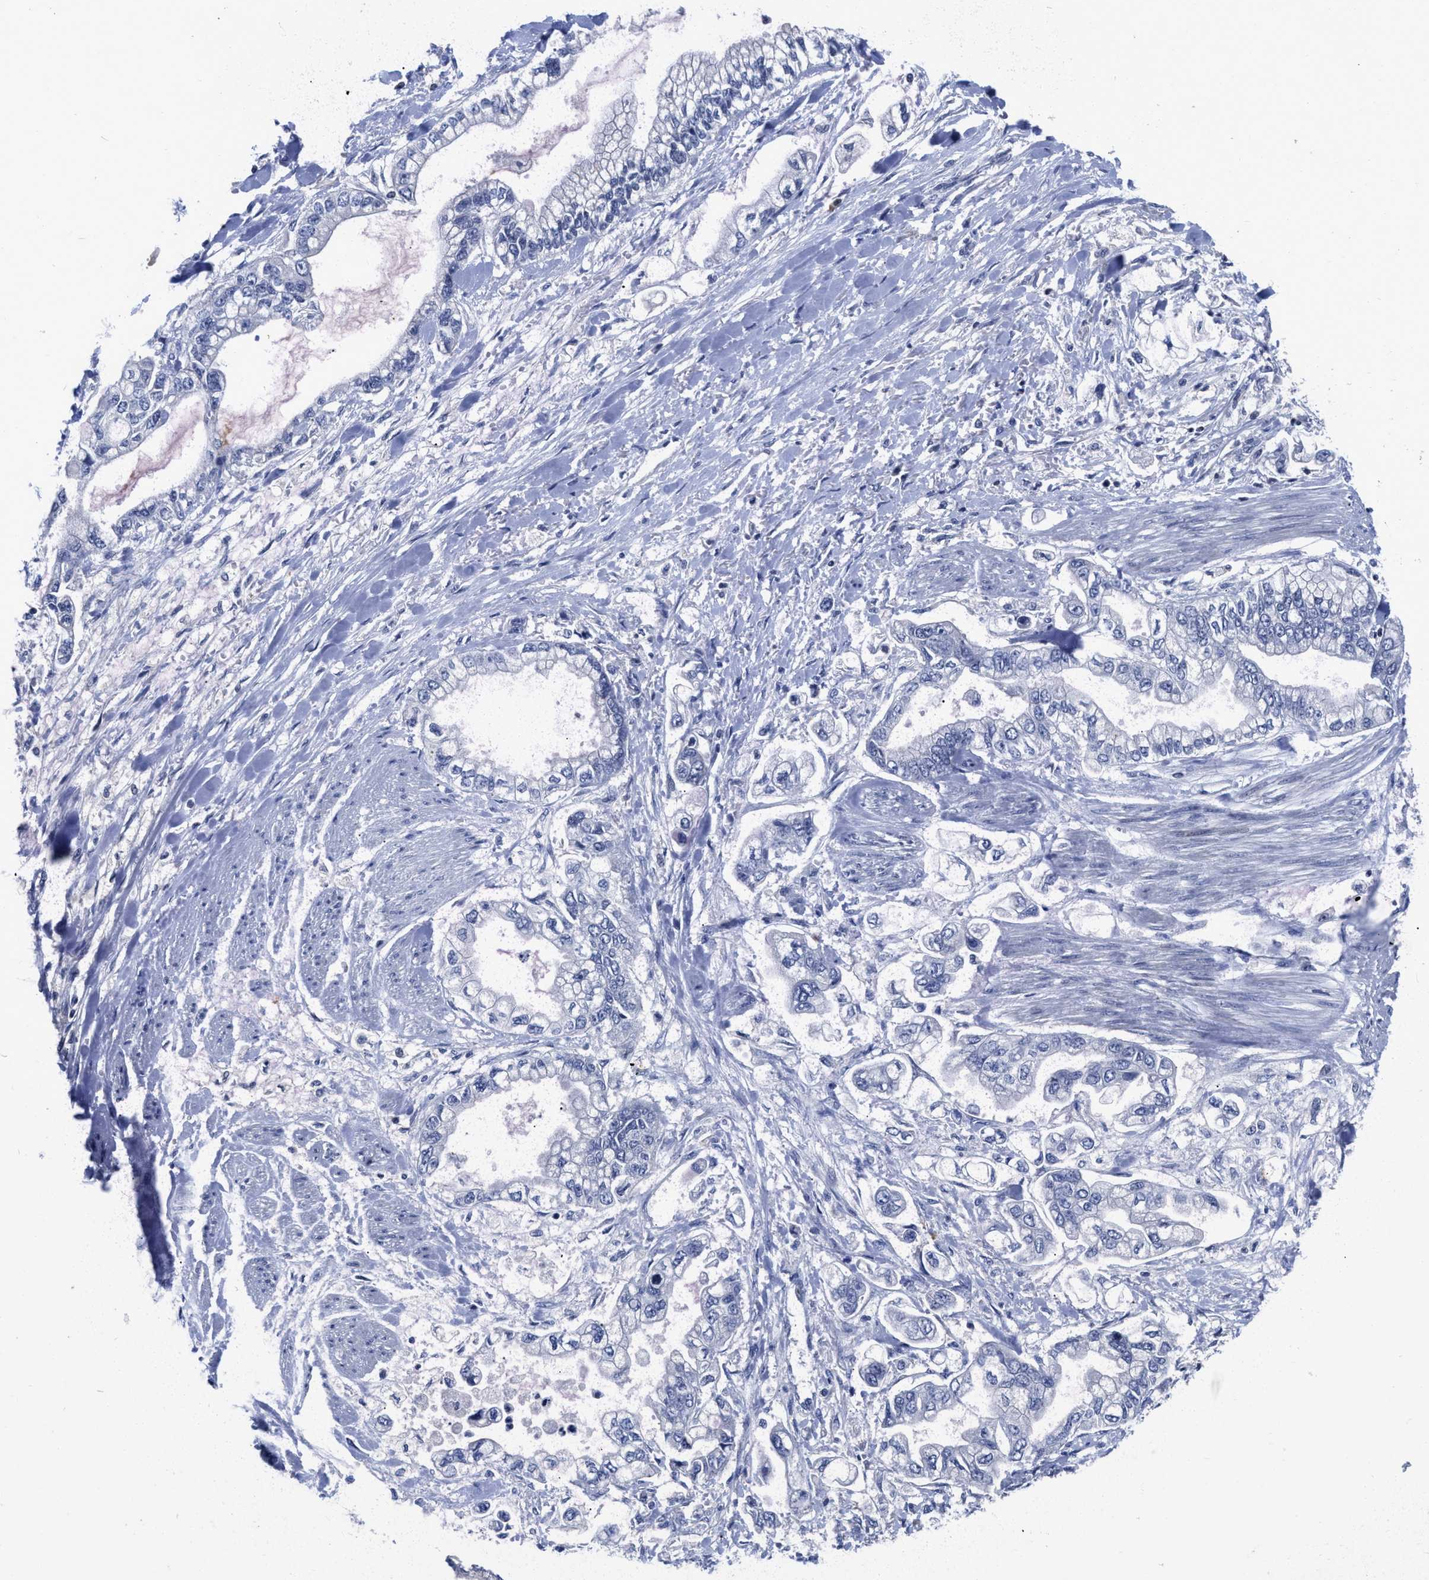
{"staining": {"intensity": "negative", "quantity": "none", "location": "none"}, "tissue": "stomach cancer", "cell_type": "Tumor cells", "image_type": "cancer", "snomed": [{"axis": "morphology", "description": "Normal tissue, NOS"}, {"axis": "morphology", "description": "Adenocarcinoma, NOS"}, {"axis": "topography", "description": "Stomach"}], "caption": "DAB immunohistochemical staining of human stomach cancer demonstrates no significant staining in tumor cells. The staining is performed using DAB brown chromogen with nuclei counter-stained in using hematoxylin.", "gene": "FBLN2", "patient": {"sex": "male", "age": 62}}